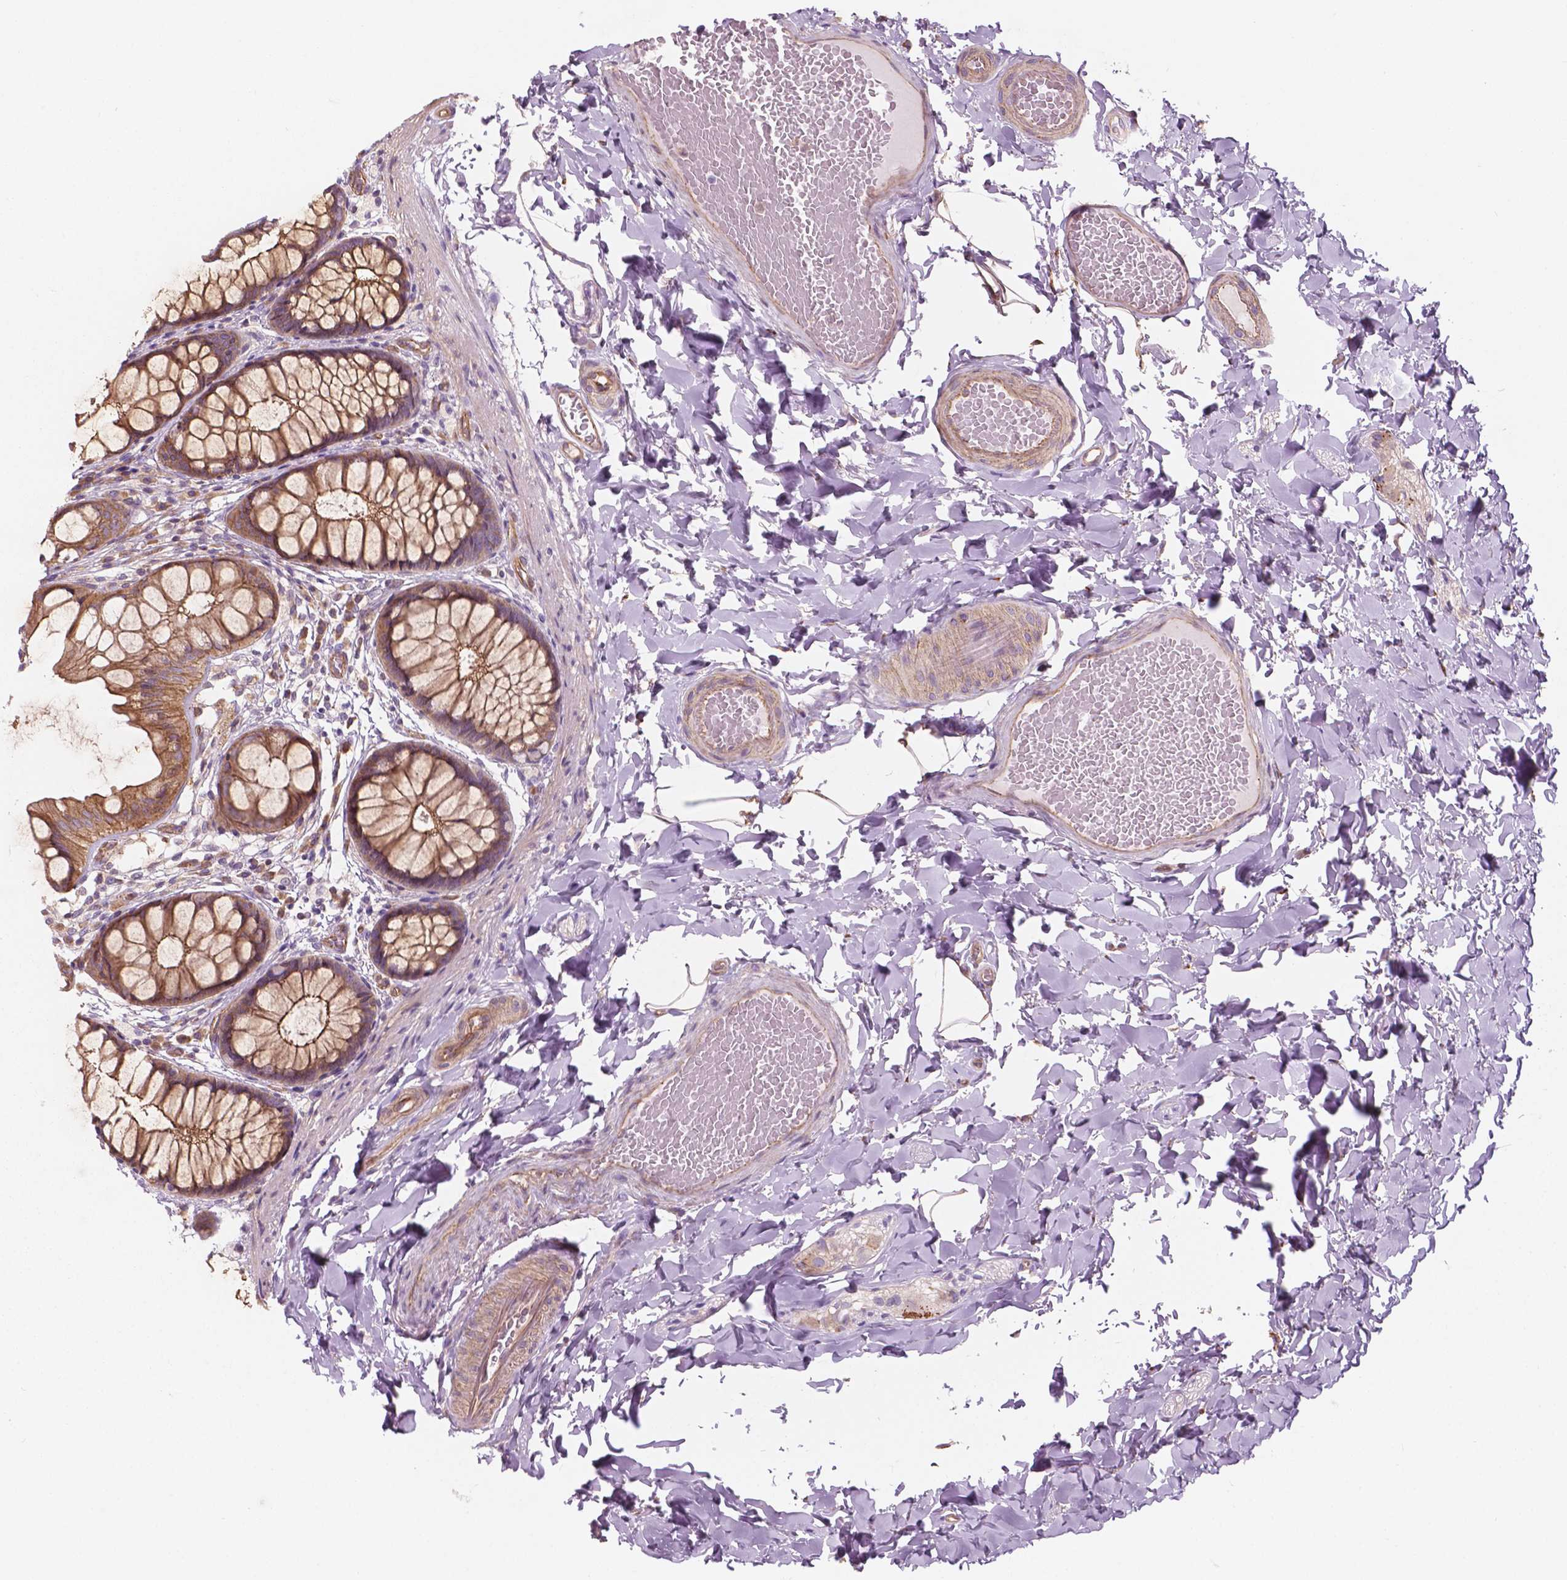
{"staining": {"intensity": "moderate", "quantity": "25%-75%", "location": "cytoplasmic/membranous"}, "tissue": "colon", "cell_type": "Endothelial cells", "image_type": "normal", "snomed": [{"axis": "morphology", "description": "Normal tissue, NOS"}, {"axis": "topography", "description": "Colon"}], "caption": "Immunohistochemistry photomicrograph of normal colon: human colon stained using immunohistochemistry demonstrates medium levels of moderate protein expression localized specifically in the cytoplasmic/membranous of endothelial cells, appearing as a cytoplasmic/membranous brown color.", "gene": "SURF4", "patient": {"sex": "male", "age": 47}}